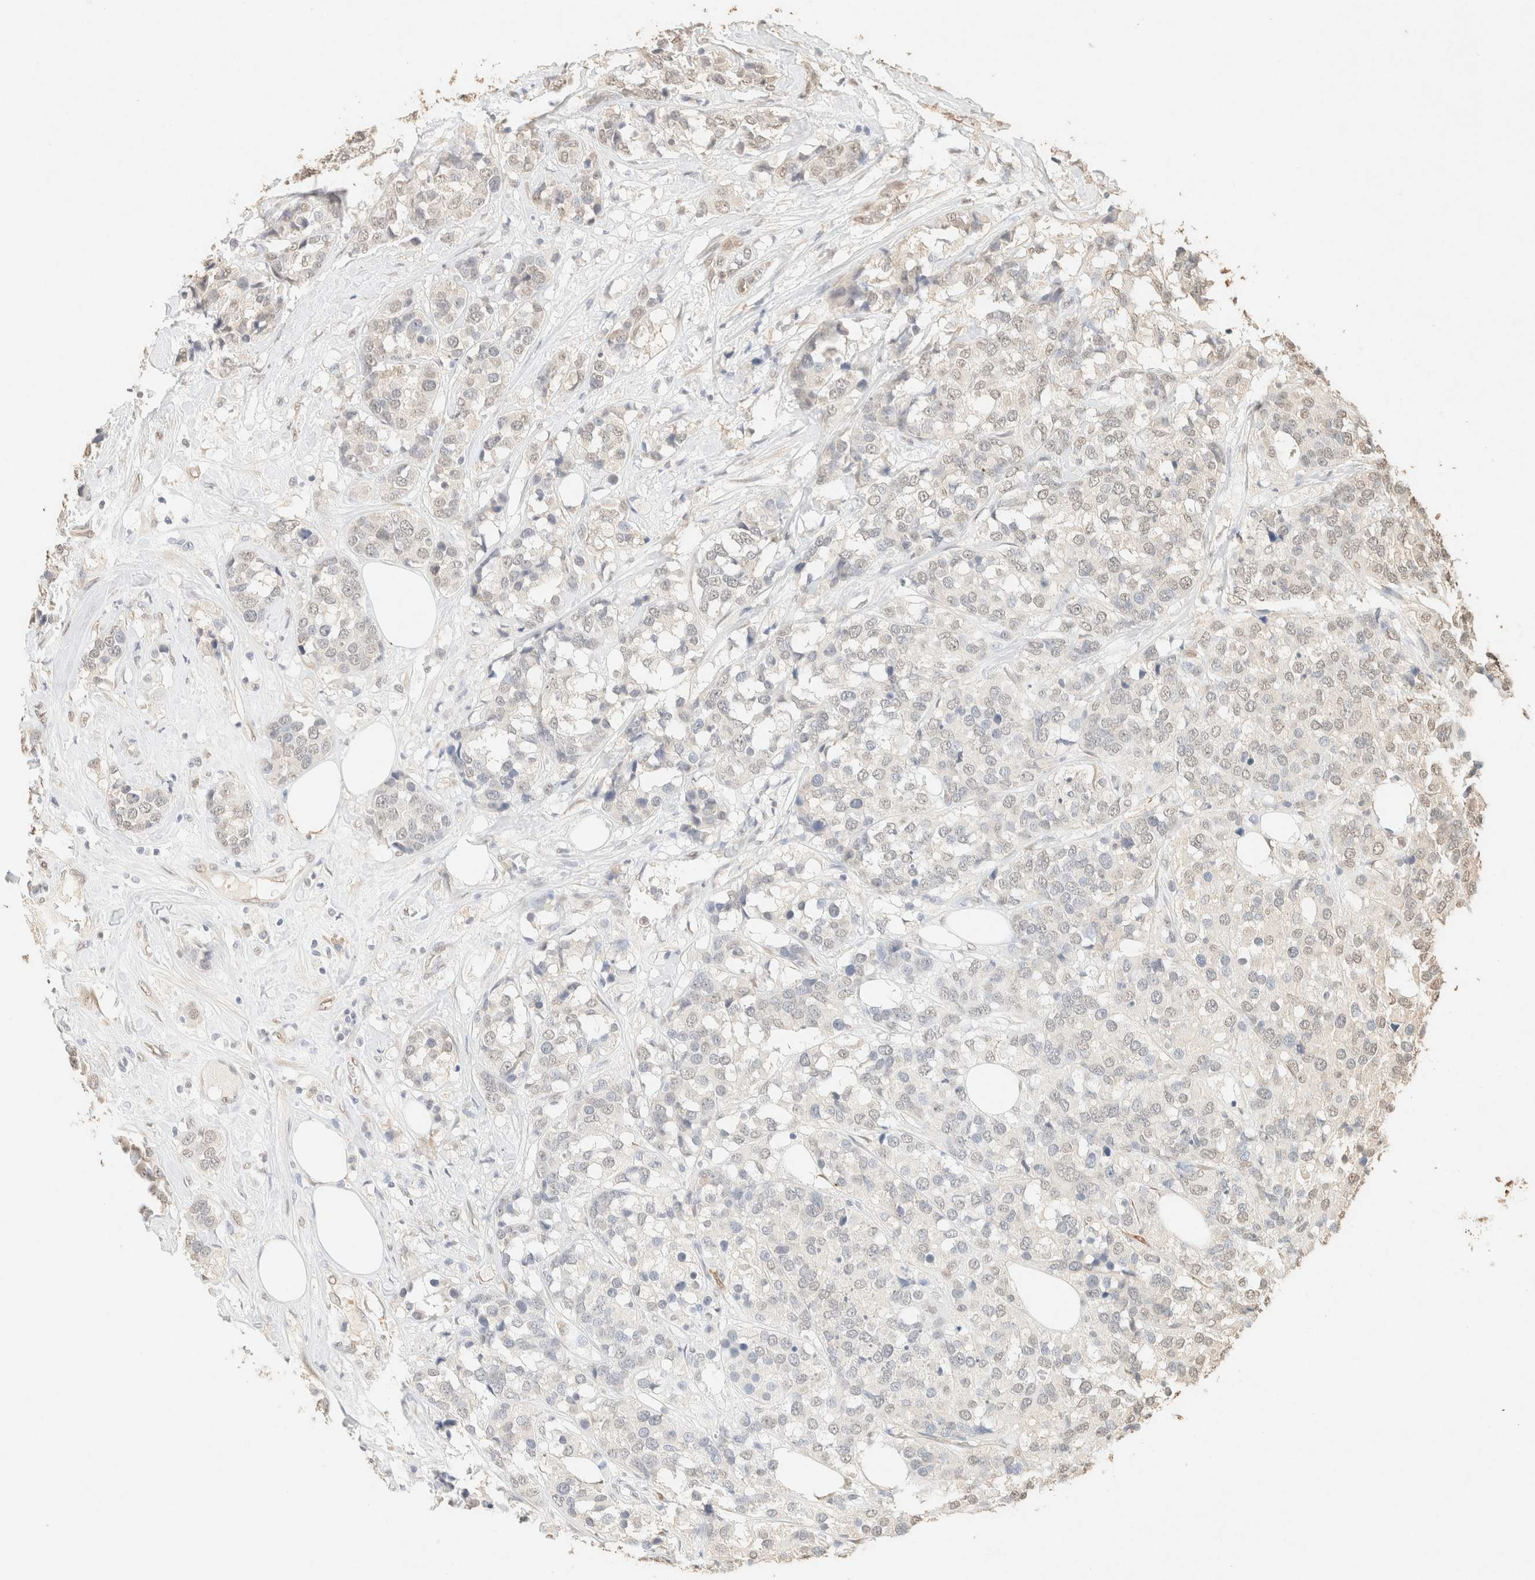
{"staining": {"intensity": "weak", "quantity": "<25%", "location": "nuclear"}, "tissue": "breast cancer", "cell_type": "Tumor cells", "image_type": "cancer", "snomed": [{"axis": "morphology", "description": "Lobular carcinoma"}, {"axis": "topography", "description": "Breast"}], "caption": "The immunohistochemistry micrograph has no significant staining in tumor cells of breast lobular carcinoma tissue.", "gene": "S100A13", "patient": {"sex": "female", "age": 59}}